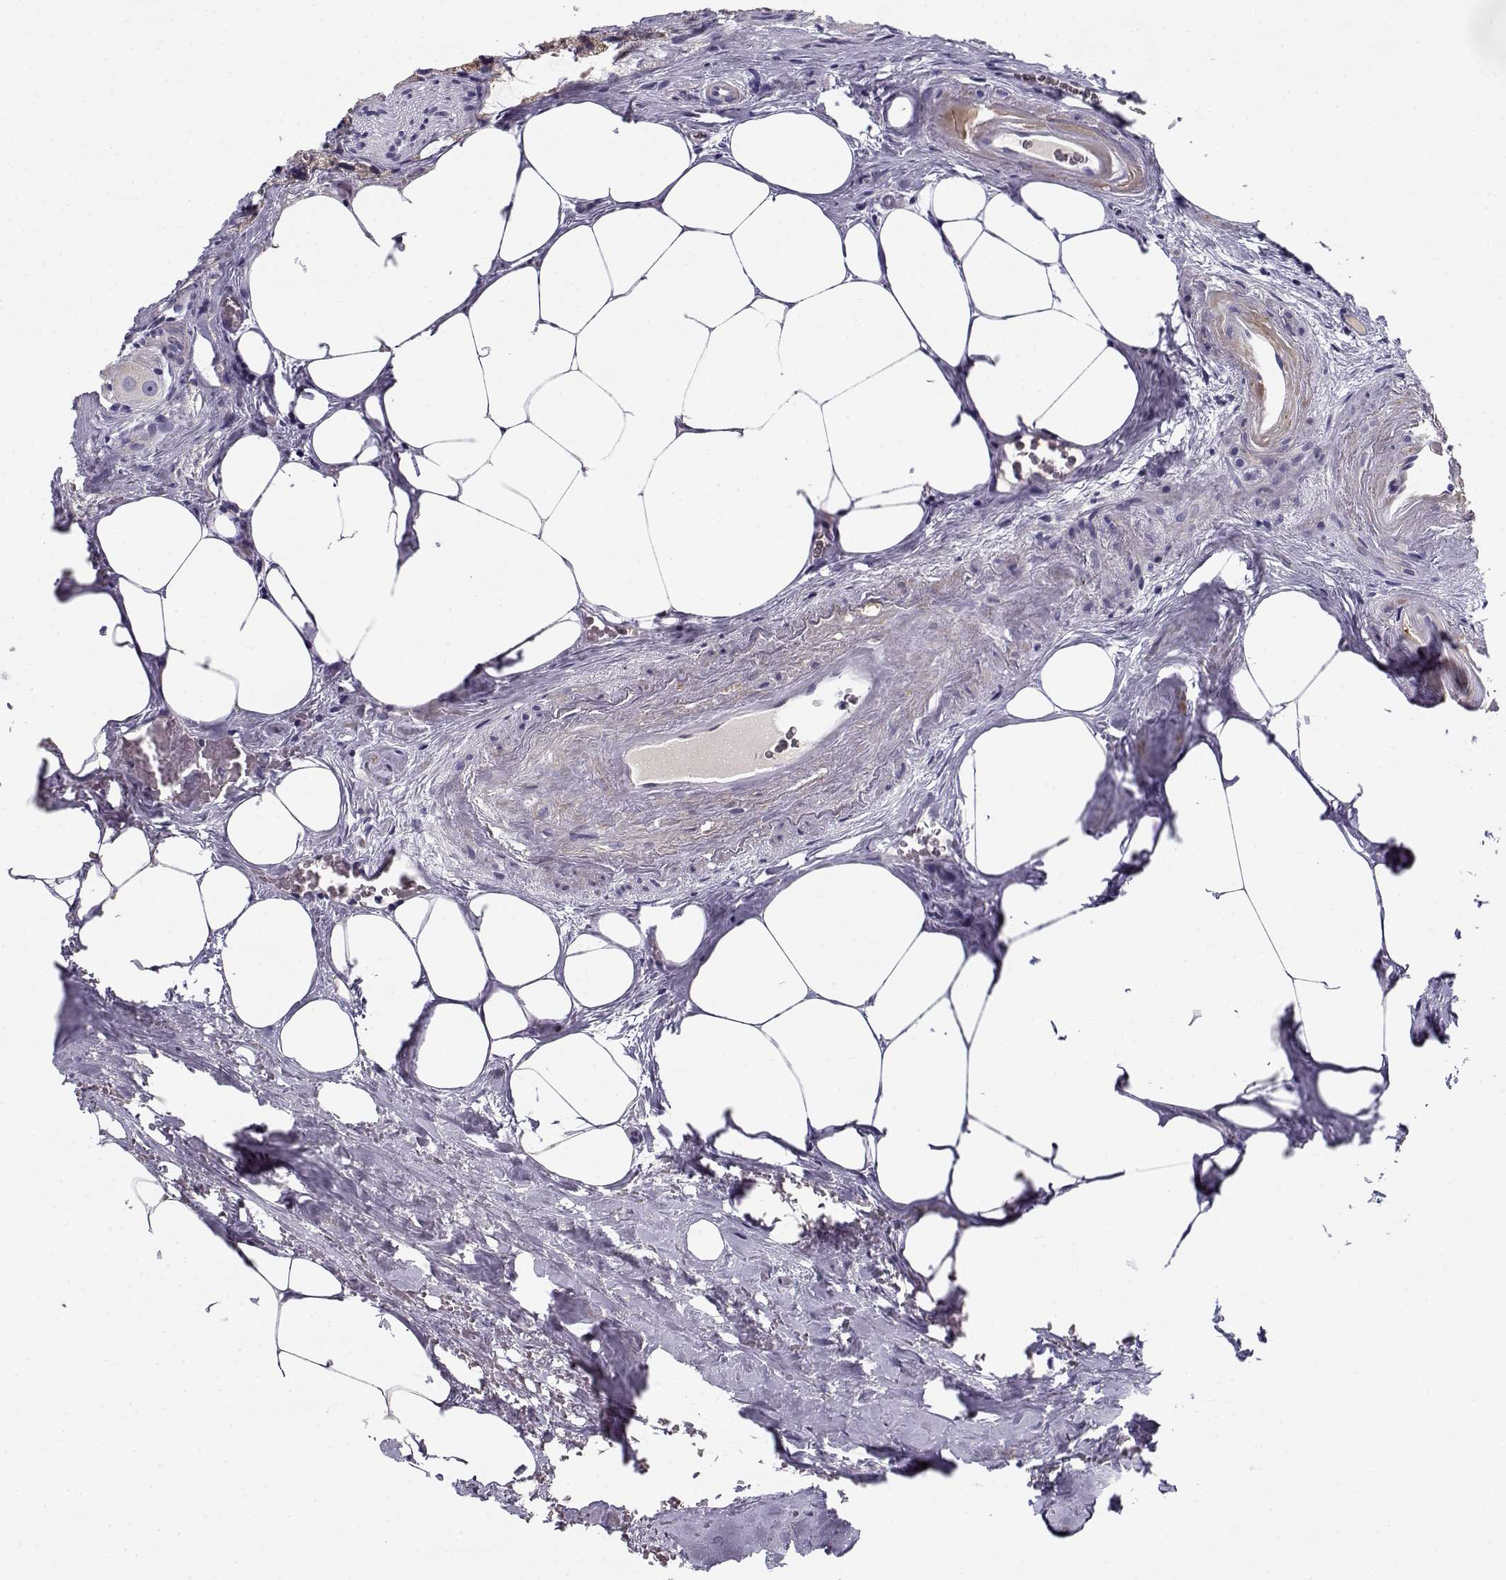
{"staining": {"intensity": "negative", "quantity": "none", "location": "none"}, "tissue": "prostate cancer", "cell_type": "Tumor cells", "image_type": "cancer", "snomed": [{"axis": "morphology", "description": "Adenocarcinoma, NOS"}, {"axis": "morphology", "description": "Adenocarcinoma, High grade"}, {"axis": "topography", "description": "Prostate"}], "caption": "Protein analysis of adenocarcinoma (prostate) shows no significant staining in tumor cells.", "gene": "CREB3L3", "patient": {"sex": "male", "age": 64}}